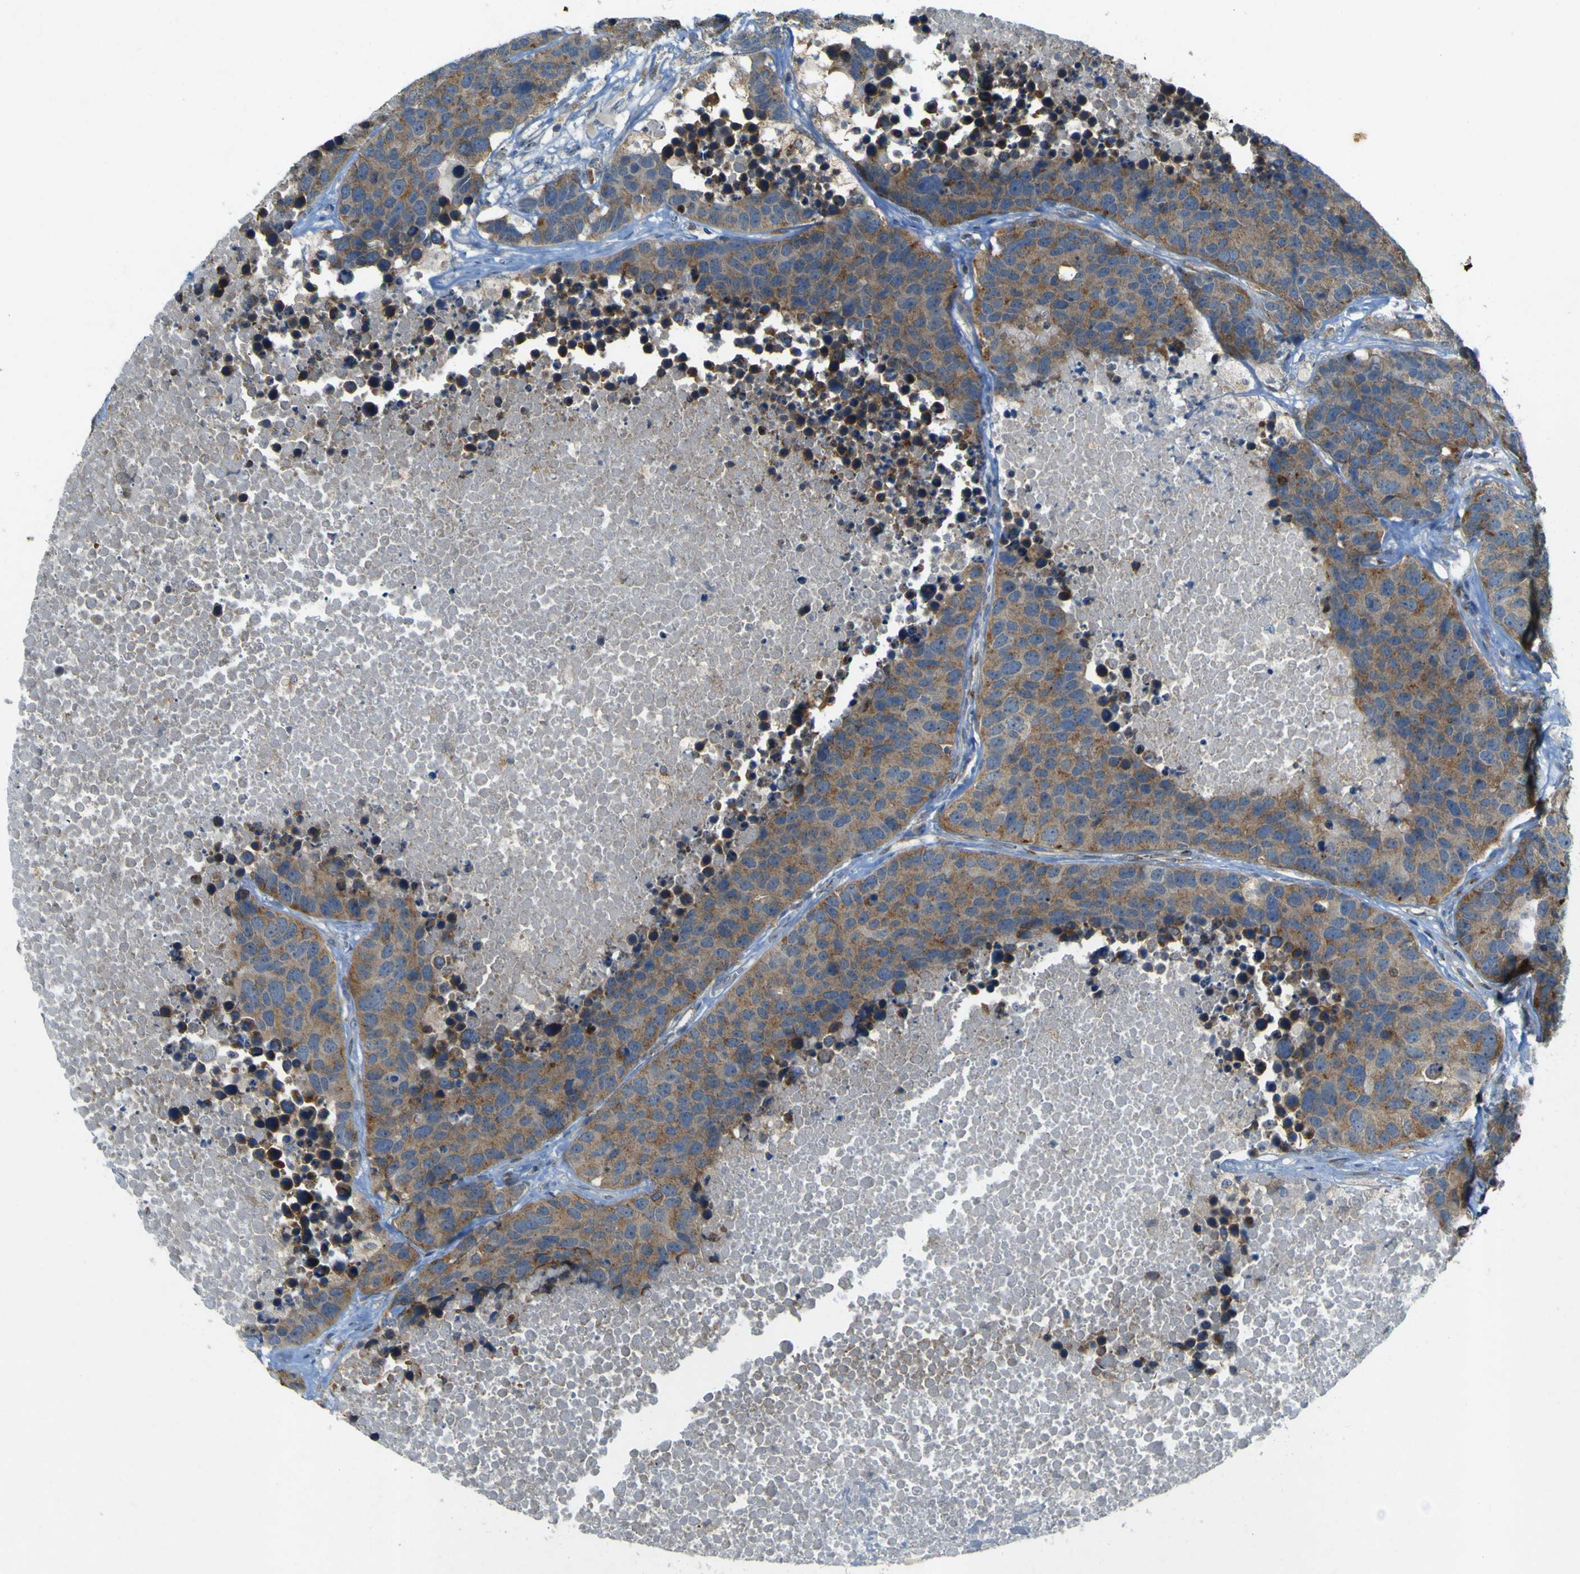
{"staining": {"intensity": "moderate", "quantity": ">75%", "location": "cytoplasmic/membranous"}, "tissue": "carcinoid", "cell_type": "Tumor cells", "image_type": "cancer", "snomed": [{"axis": "morphology", "description": "Carcinoid, malignant, NOS"}, {"axis": "topography", "description": "Lung"}], "caption": "Human malignant carcinoid stained with a protein marker reveals moderate staining in tumor cells.", "gene": "IGF2R", "patient": {"sex": "male", "age": 60}}